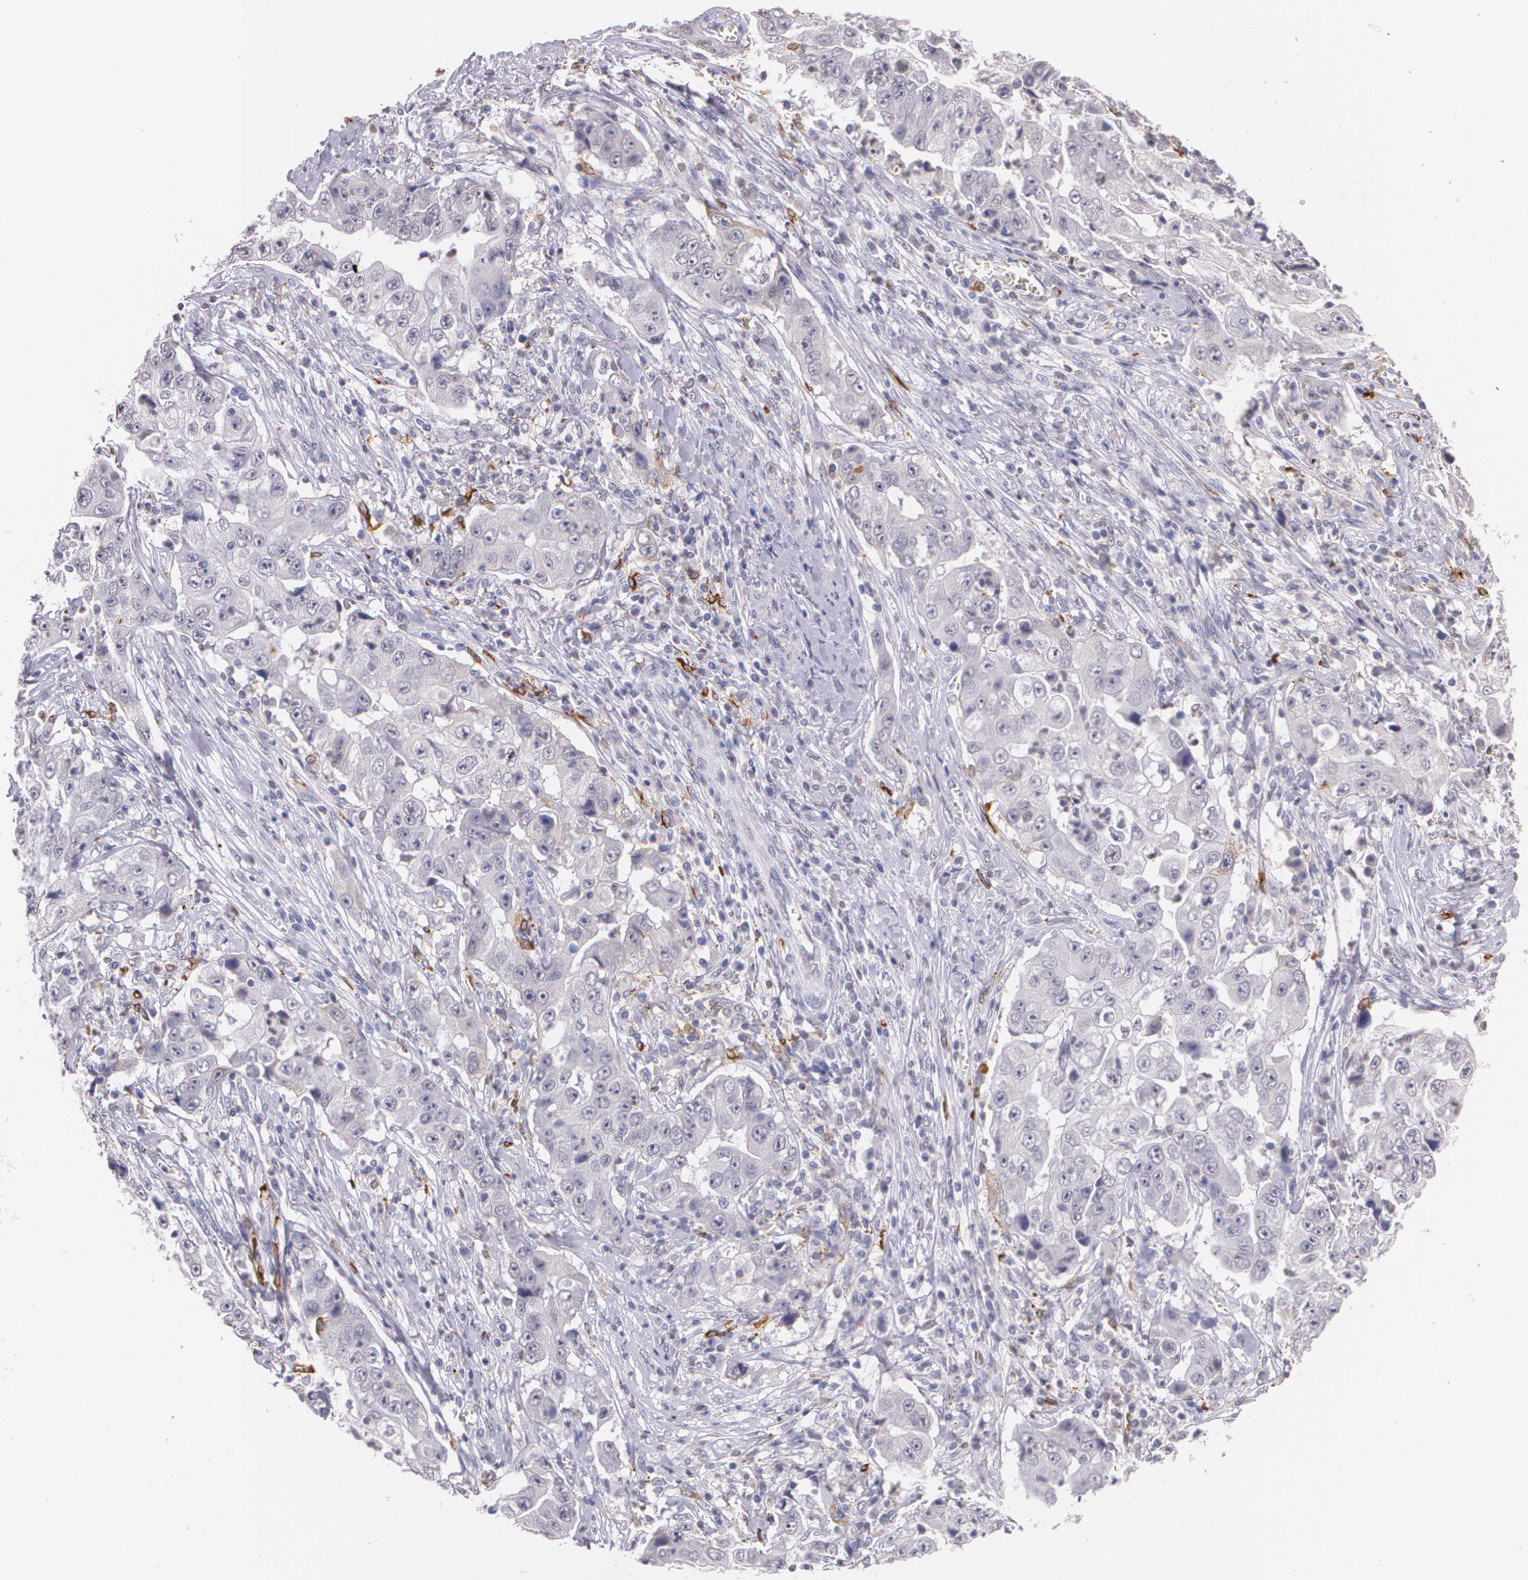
{"staining": {"intensity": "negative", "quantity": "none", "location": "none"}, "tissue": "lung cancer", "cell_type": "Tumor cells", "image_type": "cancer", "snomed": [{"axis": "morphology", "description": "Squamous cell carcinoma, NOS"}, {"axis": "topography", "description": "Lung"}], "caption": "An immunohistochemistry histopathology image of lung squamous cell carcinoma is shown. There is no staining in tumor cells of lung squamous cell carcinoma.", "gene": "RTN1", "patient": {"sex": "male", "age": 64}}